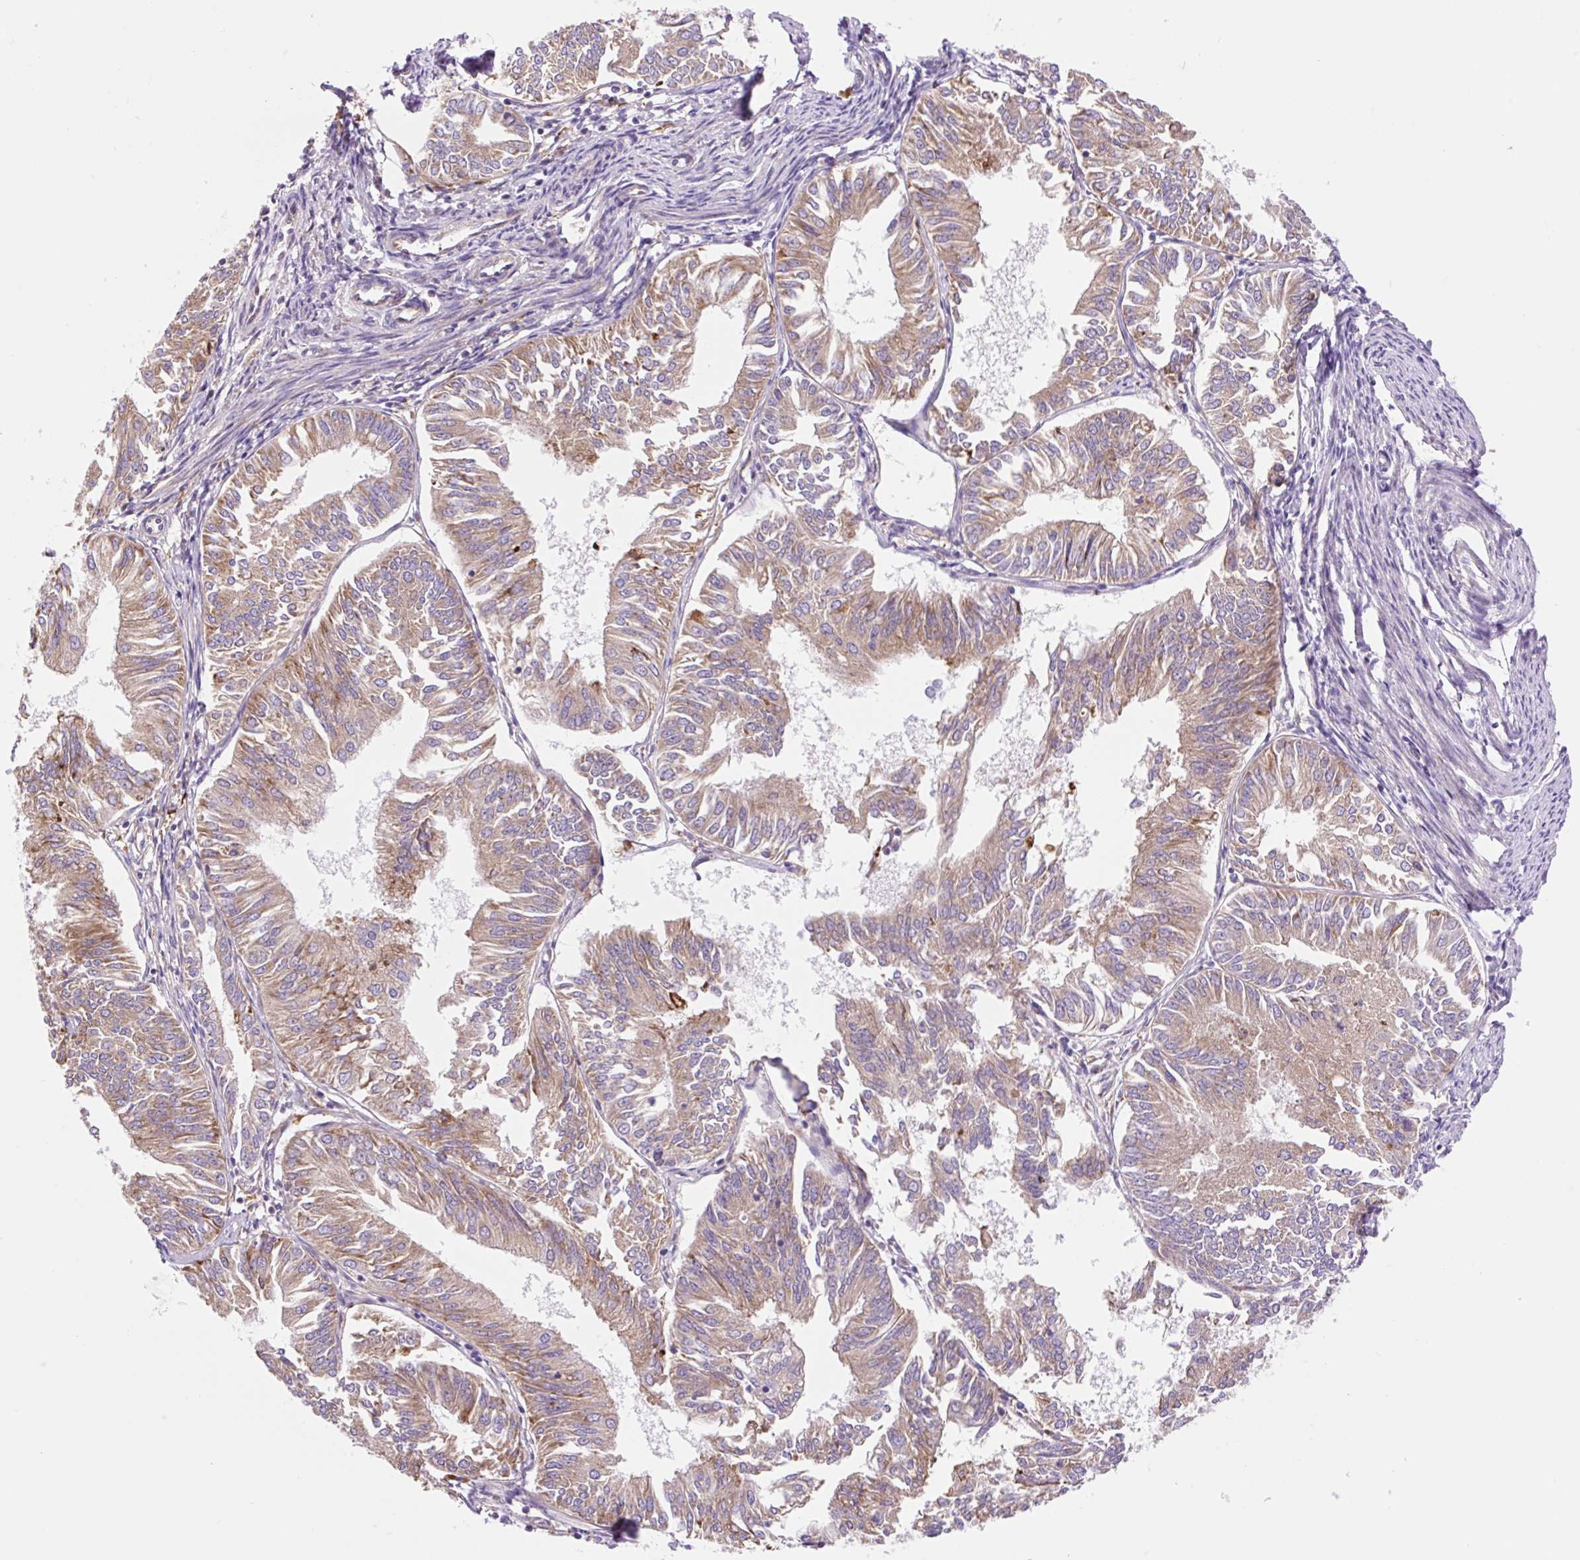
{"staining": {"intensity": "moderate", "quantity": ">75%", "location": "cytoplasmic/membranous"}, "tissue": "endometrial cancer", "cell_type": "Tumor cells", "image_type": "cancer", "snomed": [{"axis": "morphology", "description": "Adenocarcinoma, NOS"}, {"axis": "topography", "description": "Endometrium"}], "caption": "Protein analysis of endometrial cancer tissue demonstrates moderate cytoplasmic/membranous positivity in approximately >75% of tumor cells.", "gene": "GPR45", "patient": {"sex": "female", "age": 58}}